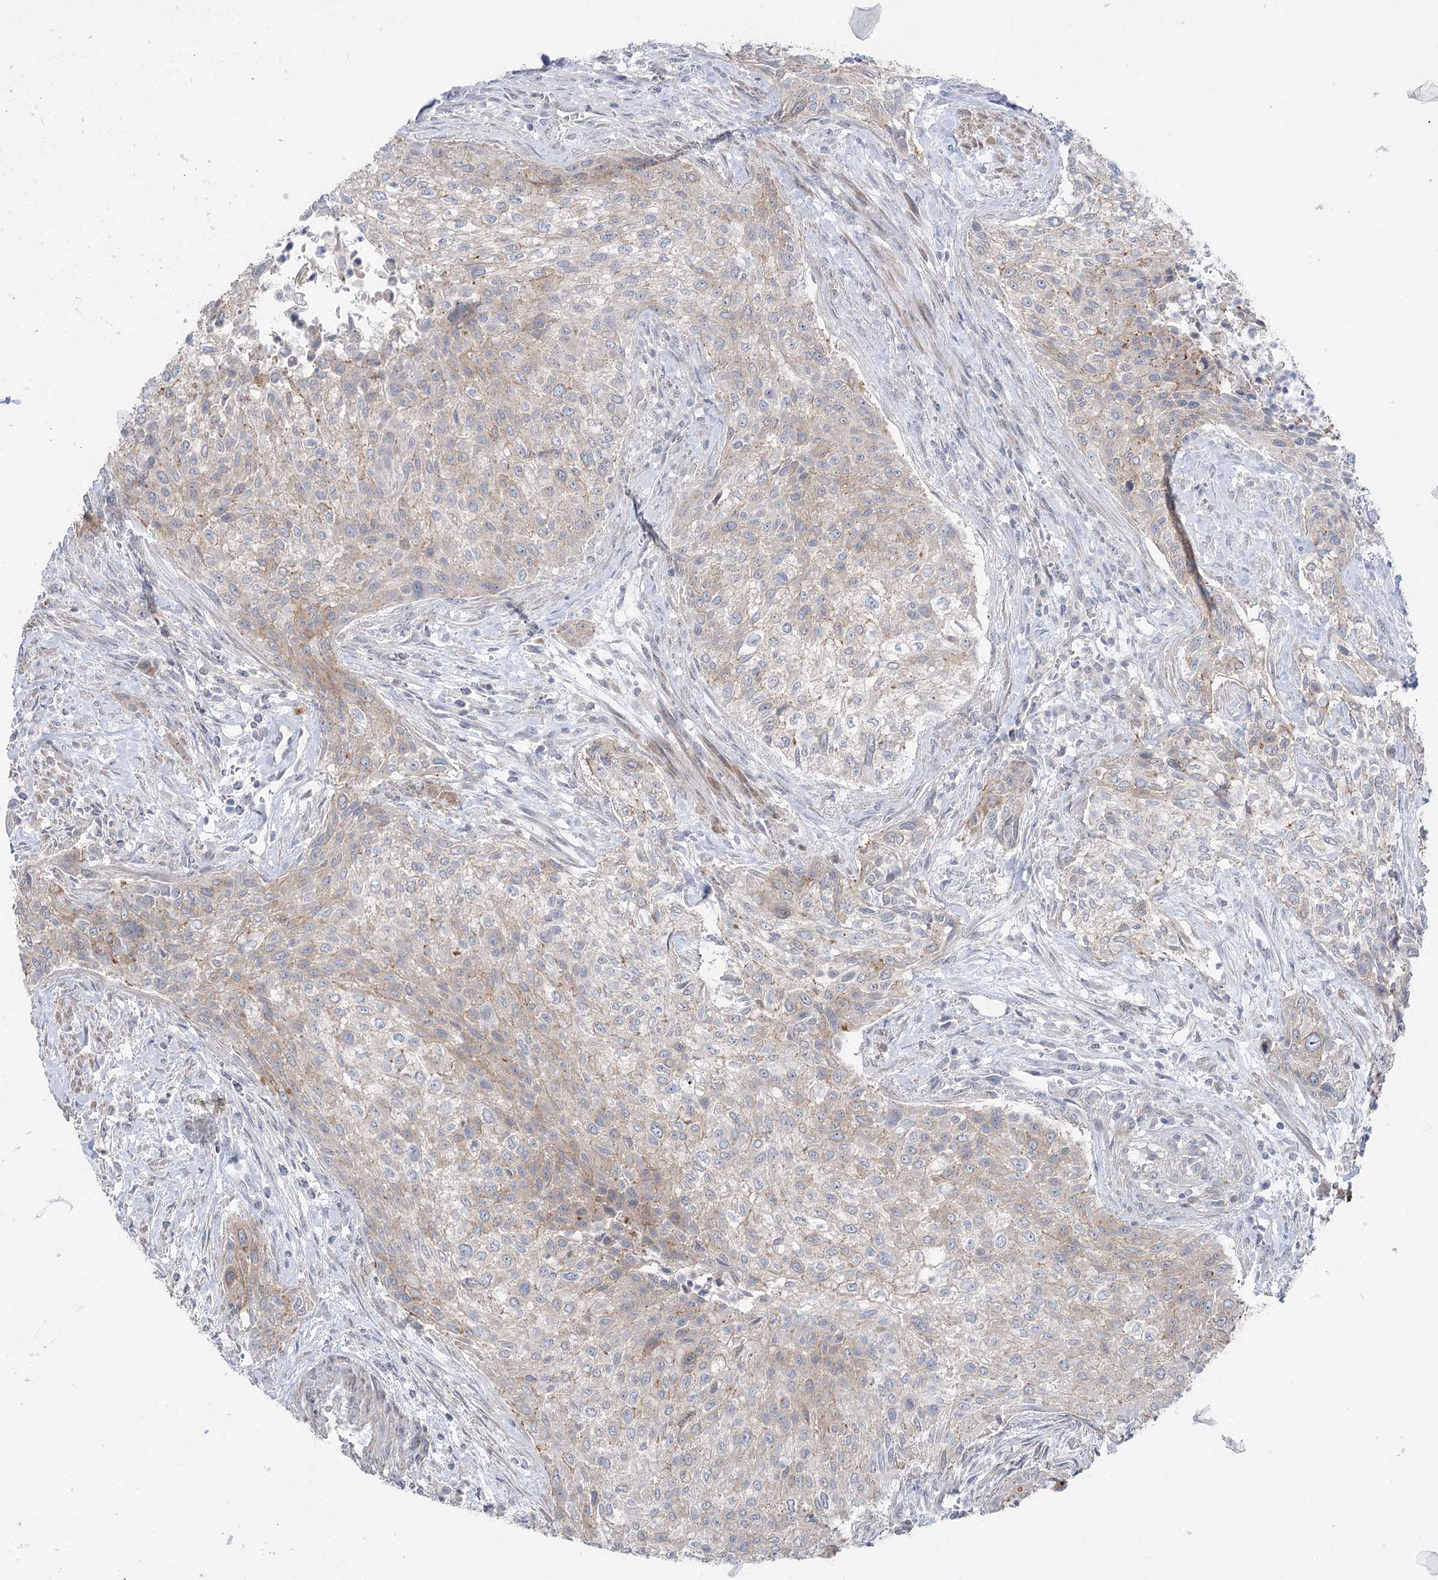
{"staining": {"intensity": "weak", "quantity": "<25%", "location": "cytoplasmic/membranous"}, "tissue": "urothelial cancer", "cell_type": "Tumor cells", "image_type": "cancer", "snomed": [{"axis": "morphology", "description": "Normal tissue, NOS"}, {"axis": "morphology", "description": "Urothelial carcinoma, NOS"}, {"axis": "topography", "description": "Urinary bladder"}, {"axis": "topography", "description": "Peripheral nerve tissue"}], "caption": "An immunohistochemistry photomicrograph of urothelial cancer is shown. There is no staining in tumor cells of urothelial cancer. (DAB IHC, high magnification).", "gene": "SCN11A", "patient": {"sex": "male", "age": 35}}